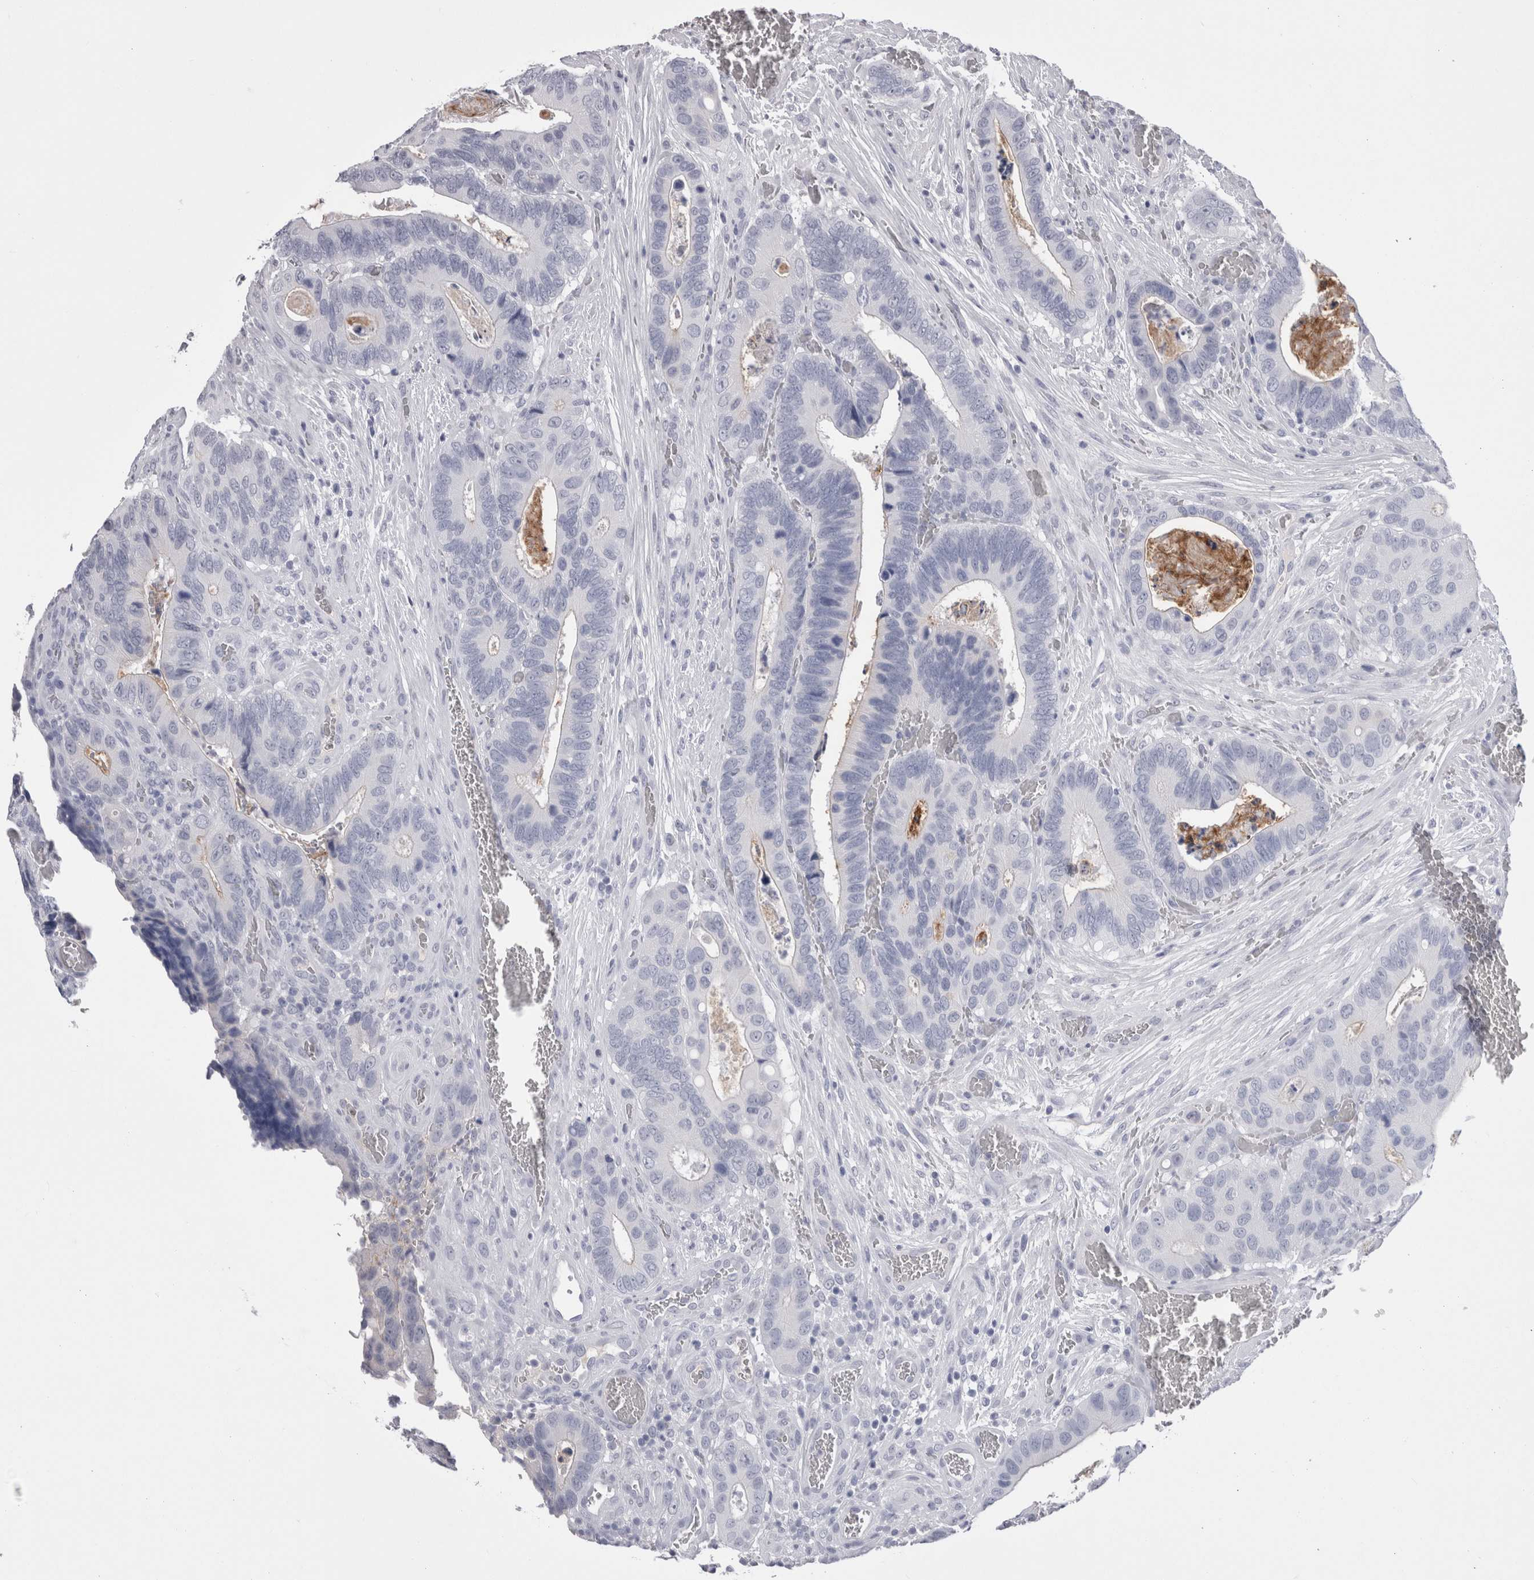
{"staining": {"intensity": "negative", "quantity": "none", "location": "none"}, "tissue": "colorectal cancer", "cell_type": "Tumor cells", "image_type": "cancer", "snomed": [{"axis": "morphology", "description": "Adenocarcinoma, NOS"}, {"axis": "topography", "description": "Colon"}], "caption": "This is an immunohistochemistry (IHC) histopathology image of colorectal cancer. There is no positivity in tumor cells.", "gene": "CDHR5", "patient": {"sex": "male", "age": 72}}